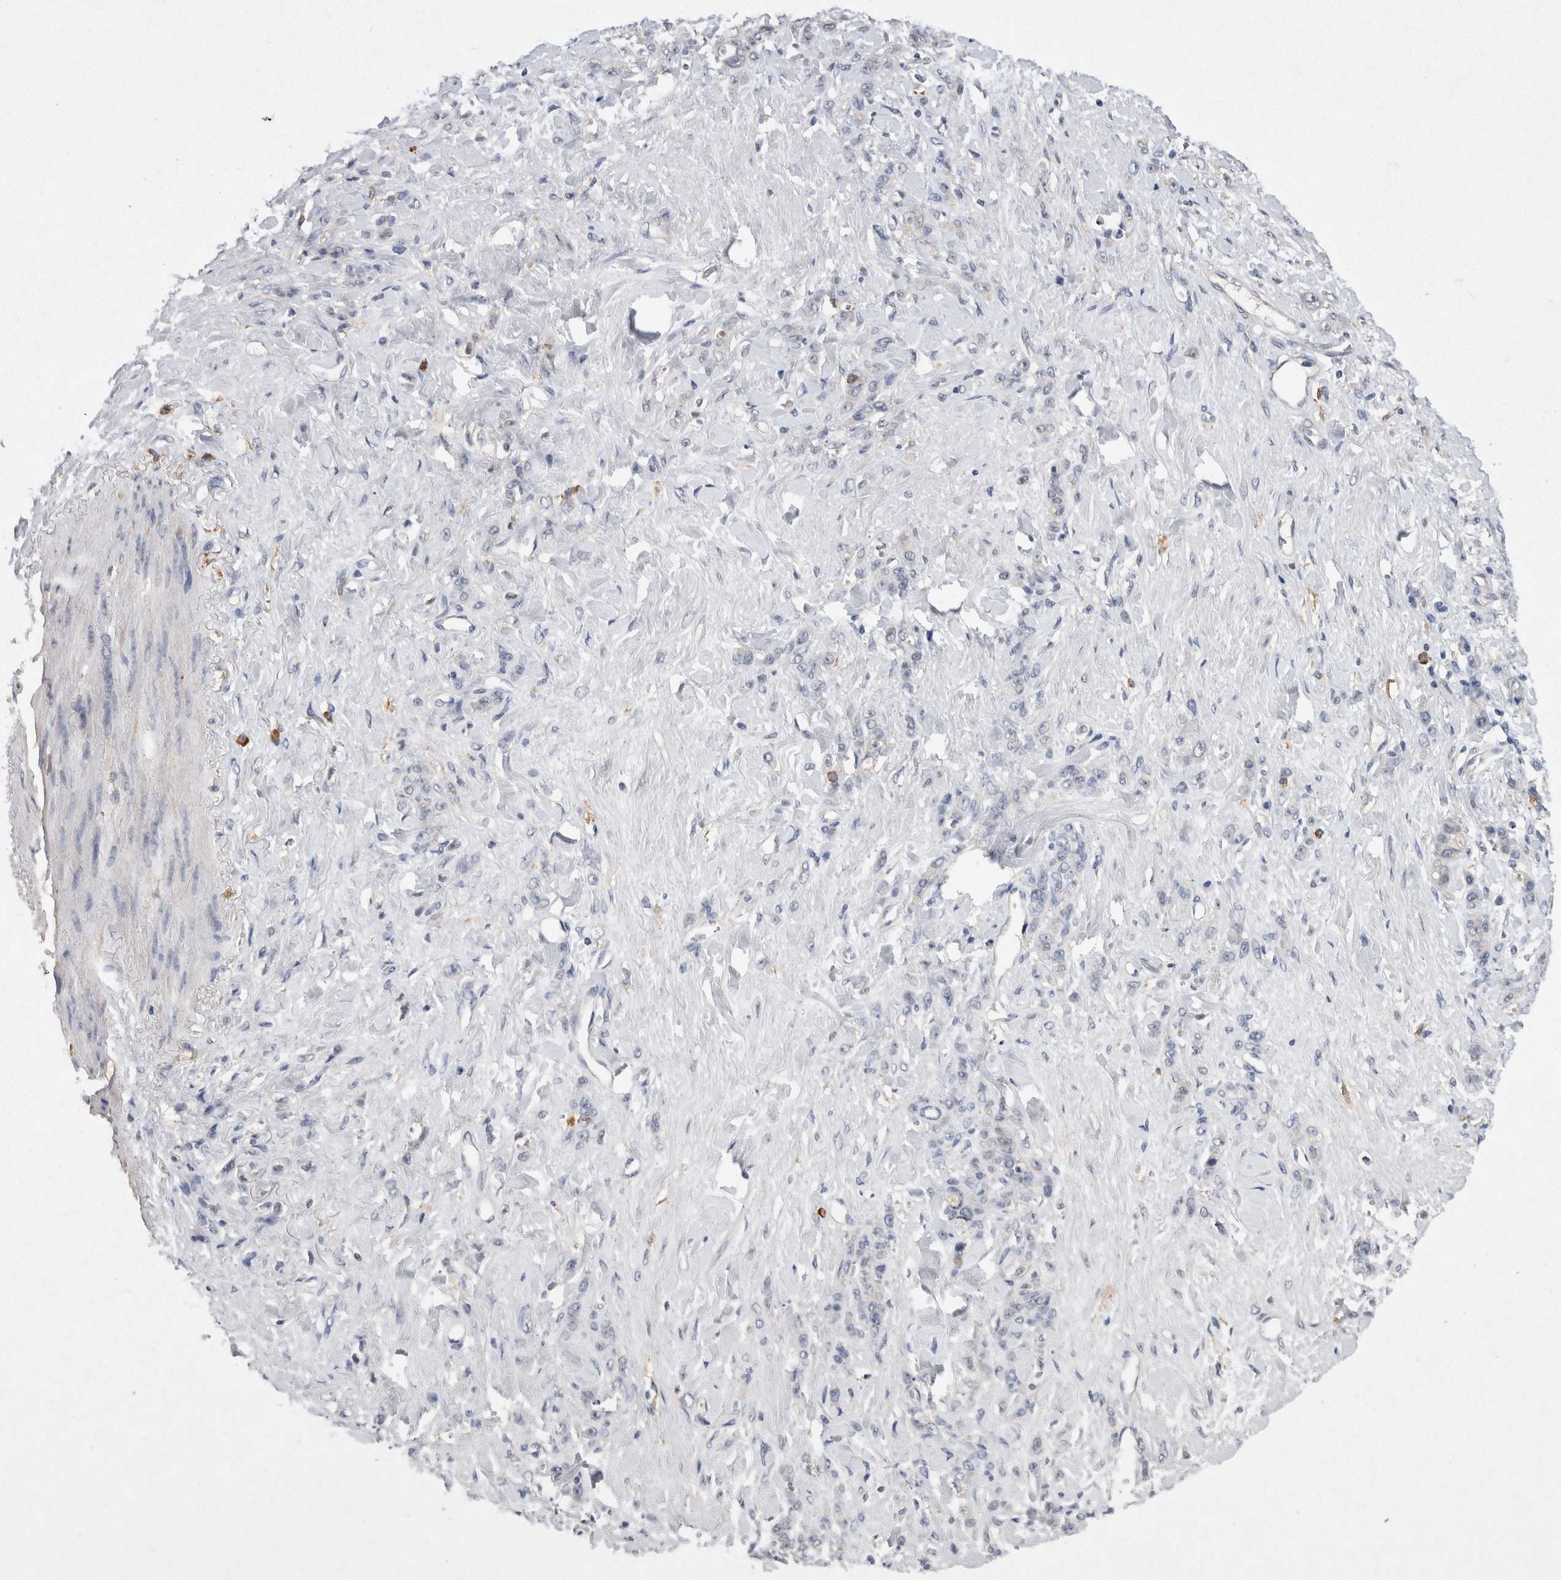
{"staining": {"intensity": "negative", "quantity": "none", "location": "none"}, "tissue": "stomach cancer", "cell_type": "Tumor cells", "image_type": "cancer", "snomed": [{"axis": "morphology", "description": "Adenocarcinoma, NOS"}, {"axis": "topography", "description": "Stomach"}], "caption": "Immunohistochemical staining of human adenocarcinoma (stomach) shows no significant positivity in tumor cells.", "gene": "VSIG4", "patient": {"sex": "male", "age": 82}}